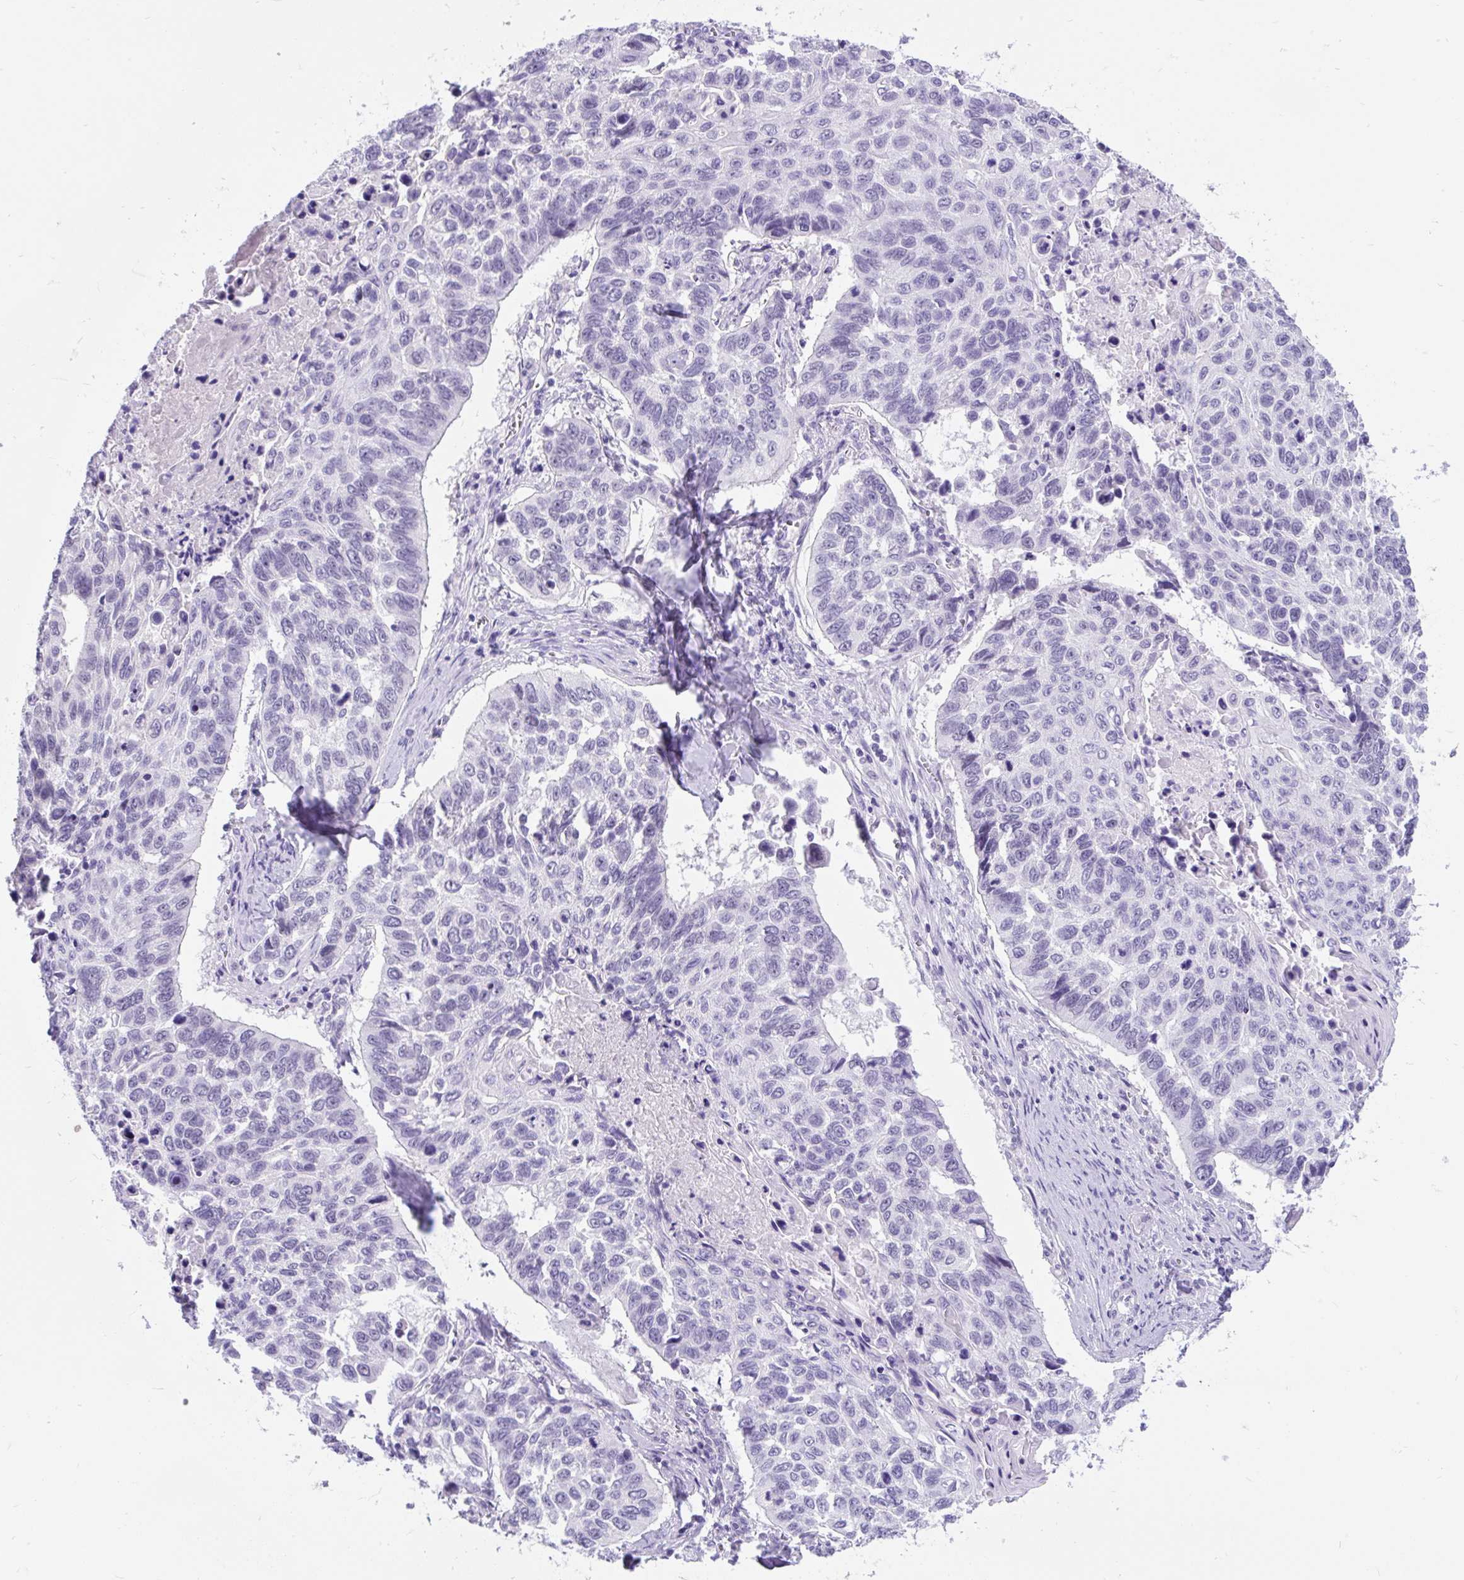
{"staining": {"intensity": "negative", "quantity": "none", "location": "none"}, "tissue": "lung cancer", "cell_type": "Tumor cells", "image_type": "cancer", "snomed": [{"axis": "morphology", "description": "Squamous cell carcinoma, NOS"}, {"axis": "topography", "description": "Lung"}], "caption": "An IHC histopathology image of lung squamous cell carcinoma is shown. There is no staining in tumor cells of lung squamous cell carcinoma.", "gene": "SCGB1A1", "patient": {"sex": "male", "age": 62}}